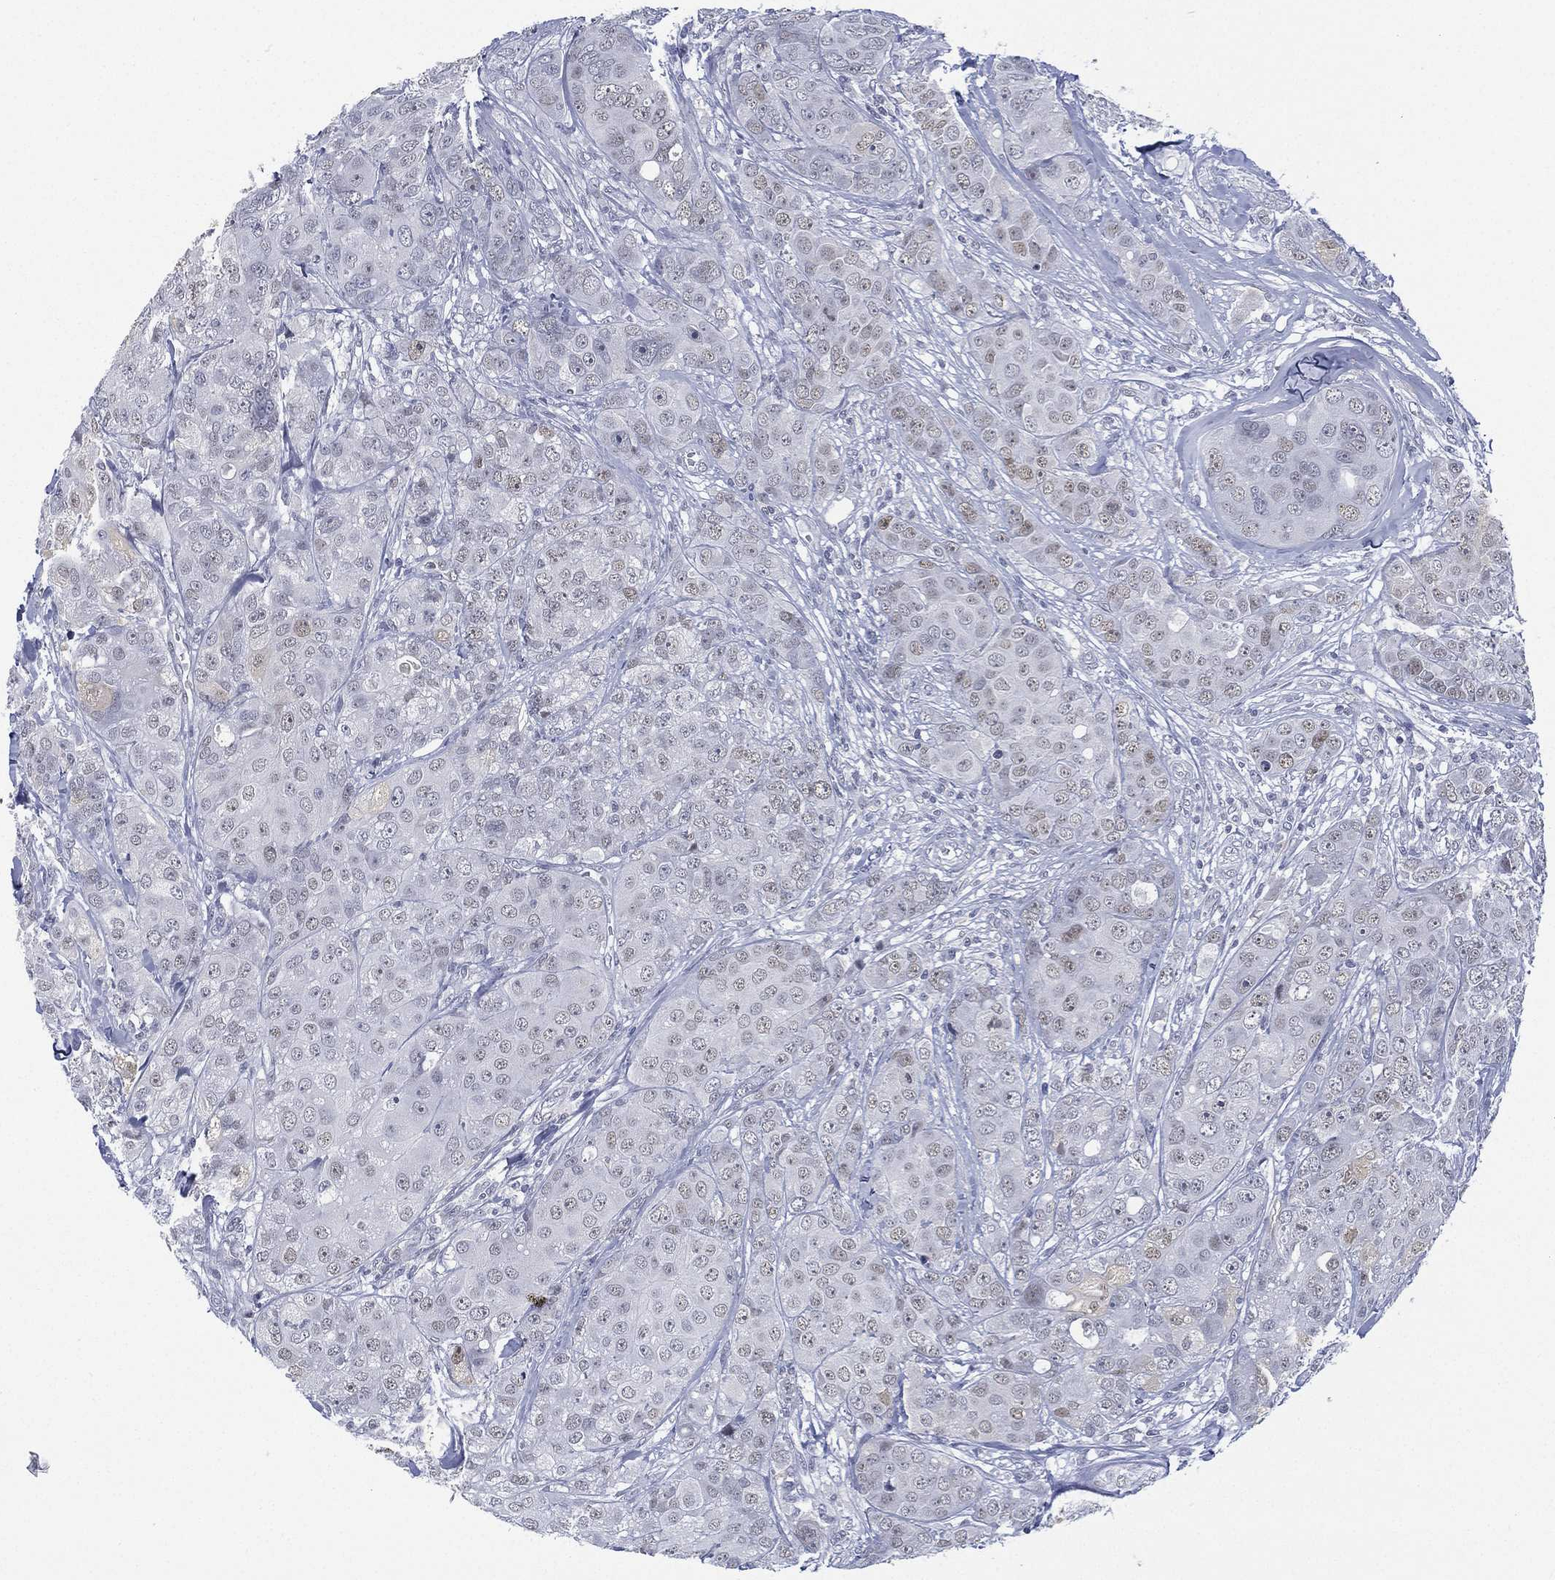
{"staining": {"intensity": "negative", "quantity": "none", "location": "none"}, "tissue": "breast cancer", "cell_type": "Tumor cells", "image_type": "cancer", "snomed": [{"axis": "morphology", "description": "Duct carcinoma"}, {"axis": "topography", "description": "Breast"}], "caption": "Breast cancer (invasive ductal carcinoma) was stained to show a protein in brown. There is no significant expression in tumor cells. (DAB (3,3'-diaminobenzidine) IHC visualized using brightfield microscopy, high magnification).", "gene": "ZNF711", "patient": {"sex": "female", "age": 43}}